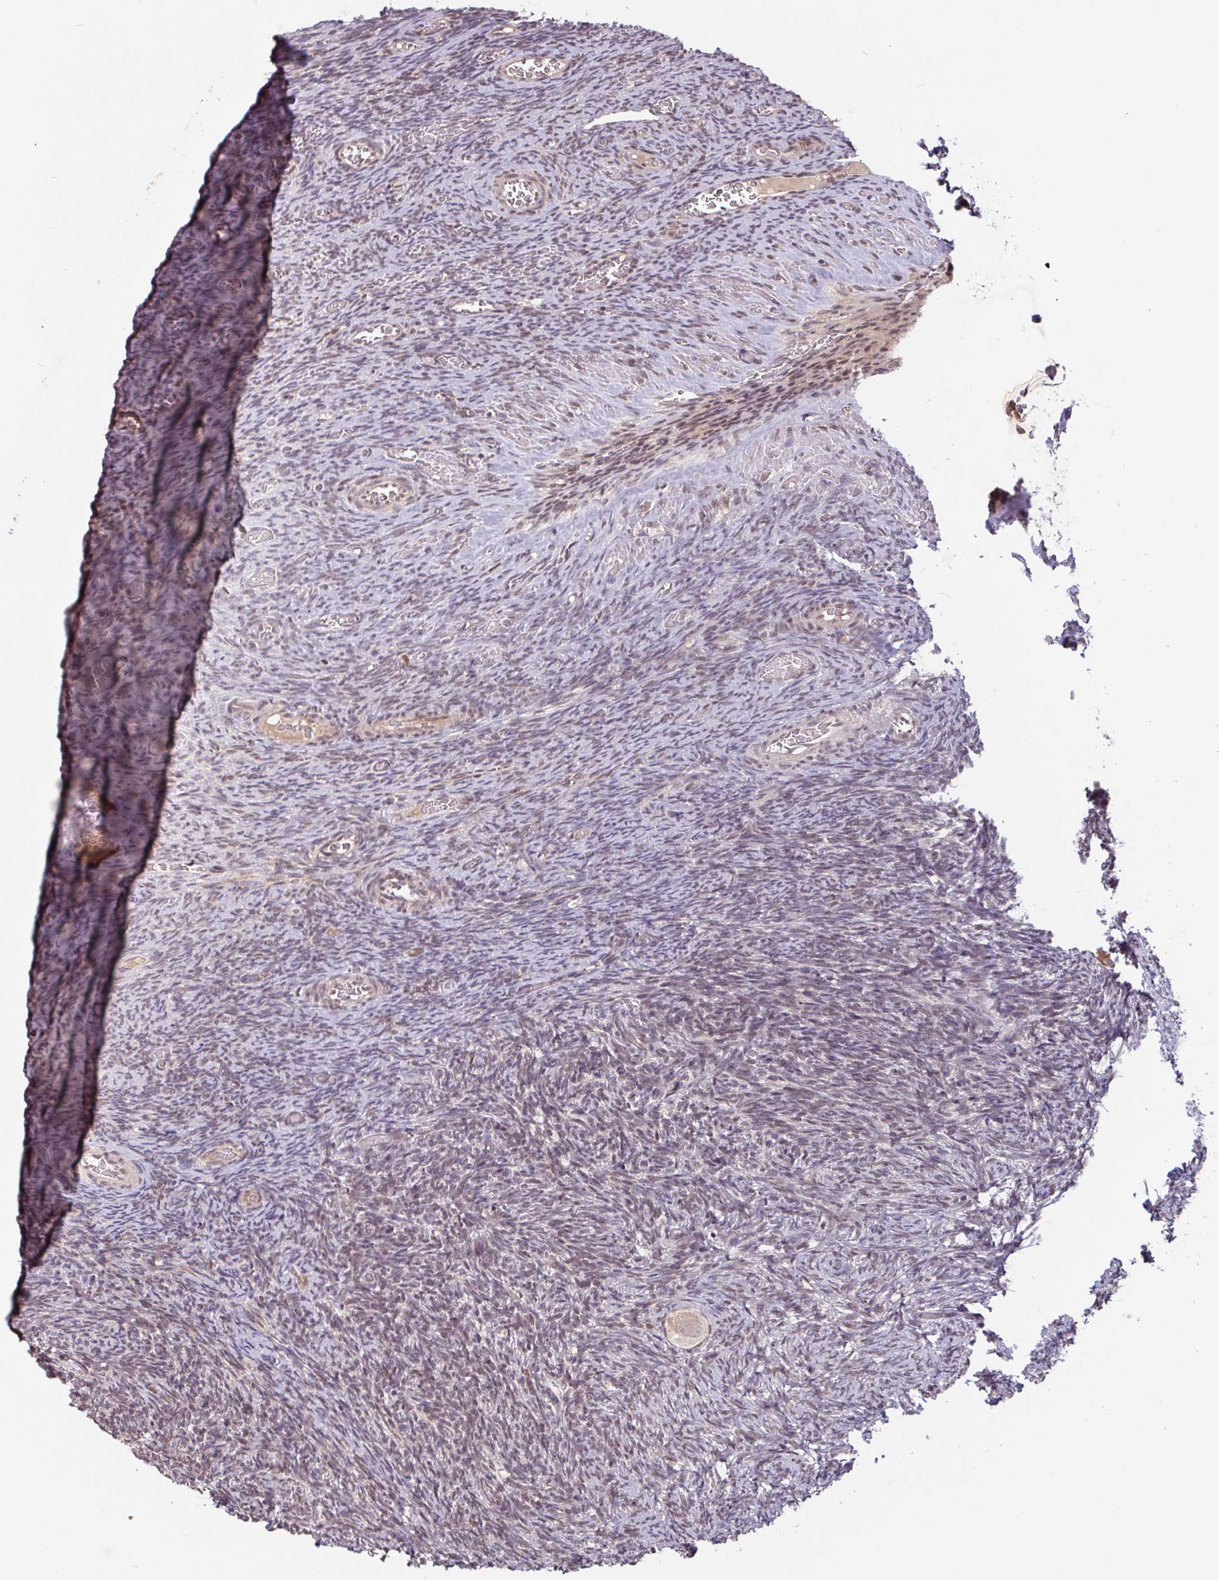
{"staining": {"intensity": "weak", "quantity": ">75%", "location": "nuclear"}, "tissue": "ovary", "cell_type": "Follicle cells", "image_type": "normal", "snomed": [{"axis": "morphology", "description": "Normal tissue, NOS"}, {"axis": "topography", "description": "Ovary"}], "caption": "Ovary stained for a protein (brown) reveals weak nuclear positive staining in about >75% of follicle cells.", "gene": "DR1", "patient": {"sex": "female", "age": 34}}